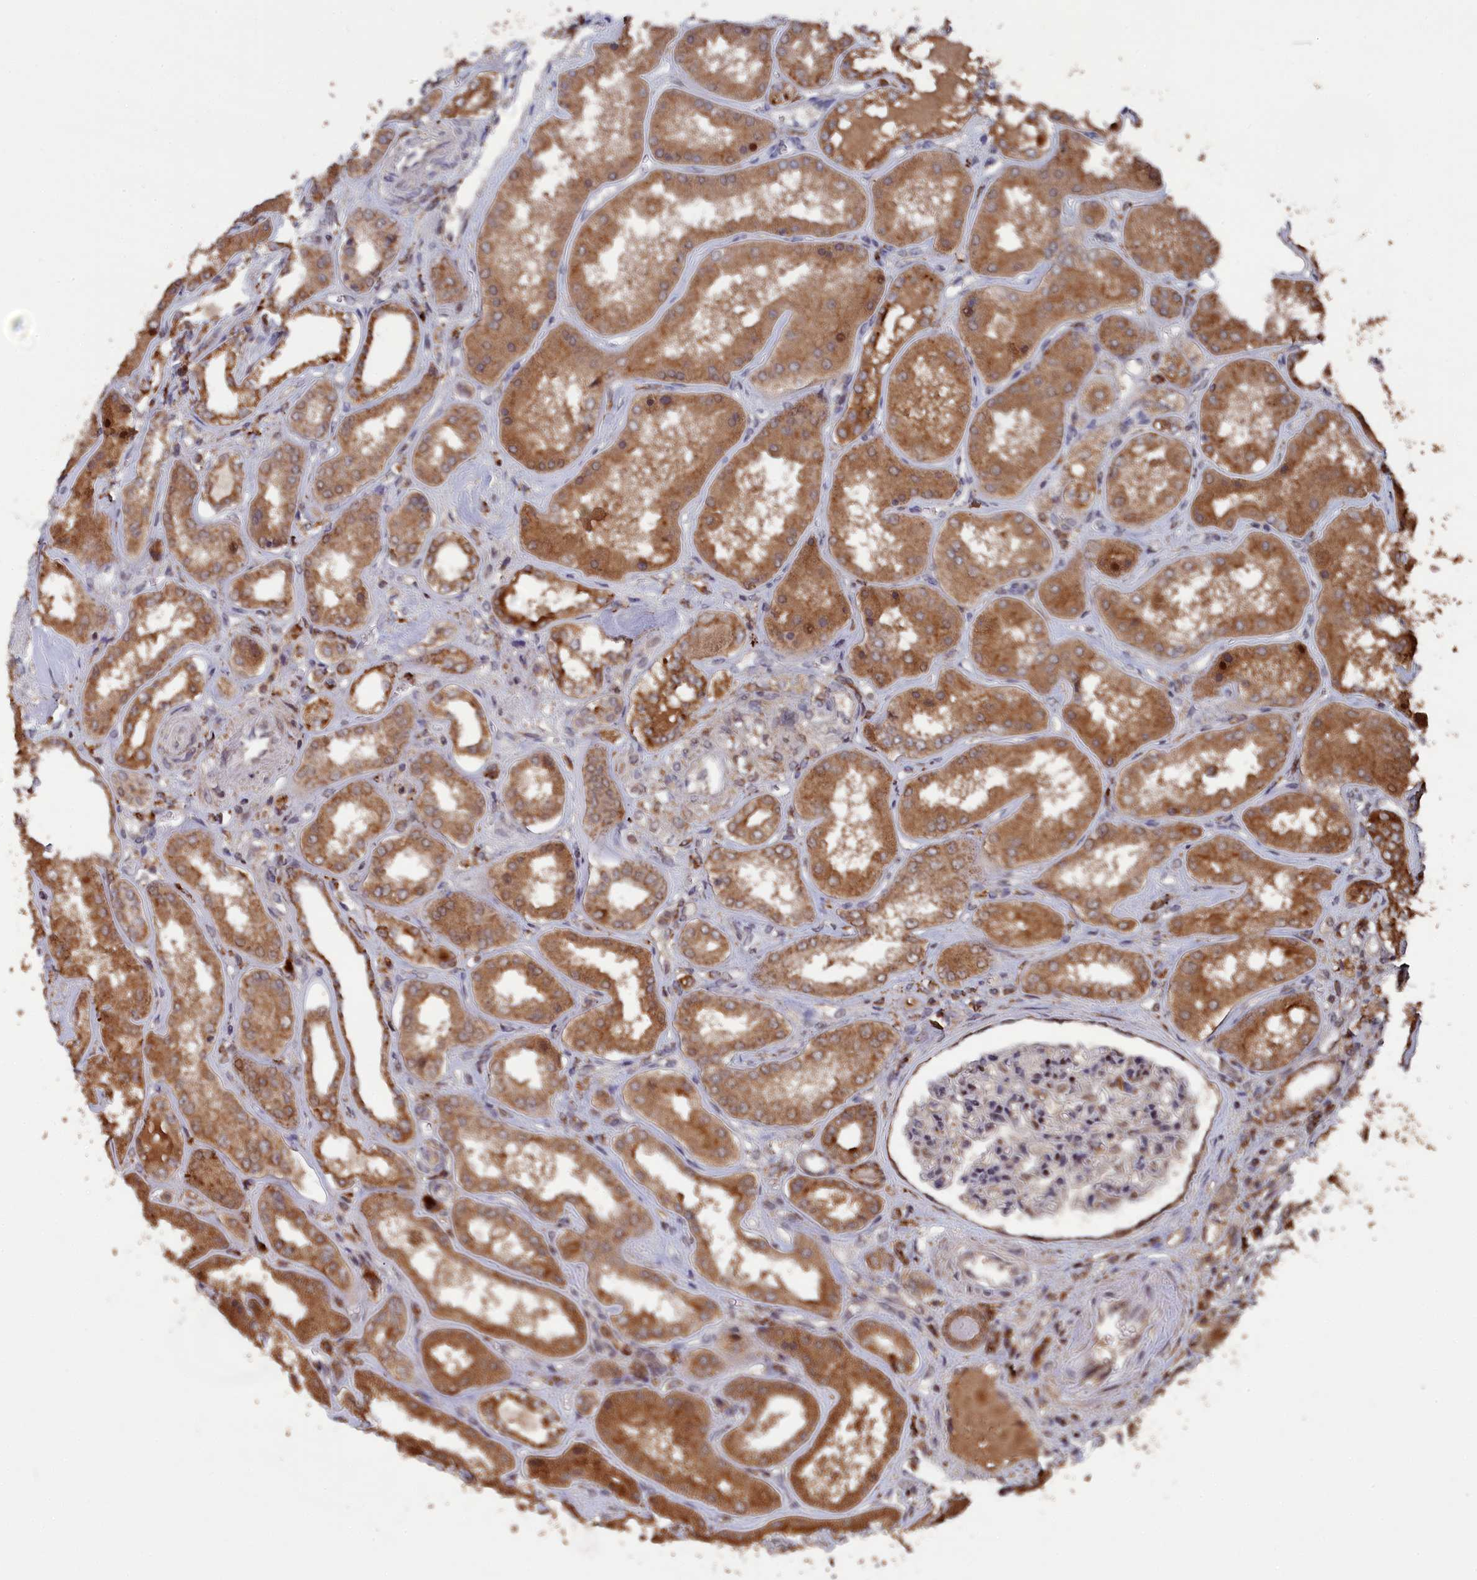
{"staining": {"intensity": "moderate", "quantity": "<25%", "location": "nuclear"}, "tissue": "kidney", "cell_type": "Cells in glomeruli", "image_type": "normal", "snomed": [{"axis": "morphology", "description": "Normal tissue, NOS"}, {"axis": "topography", "description": "Kidney"}], "caption": "Approximately <25% of cells in glomeruli in normal kidney demonstrate moderate nuclear protein expression as visualized by brown immunohistochemical staining.", "gene": "CEACAM21", "patient": {"sex": "female", "age": 56}}